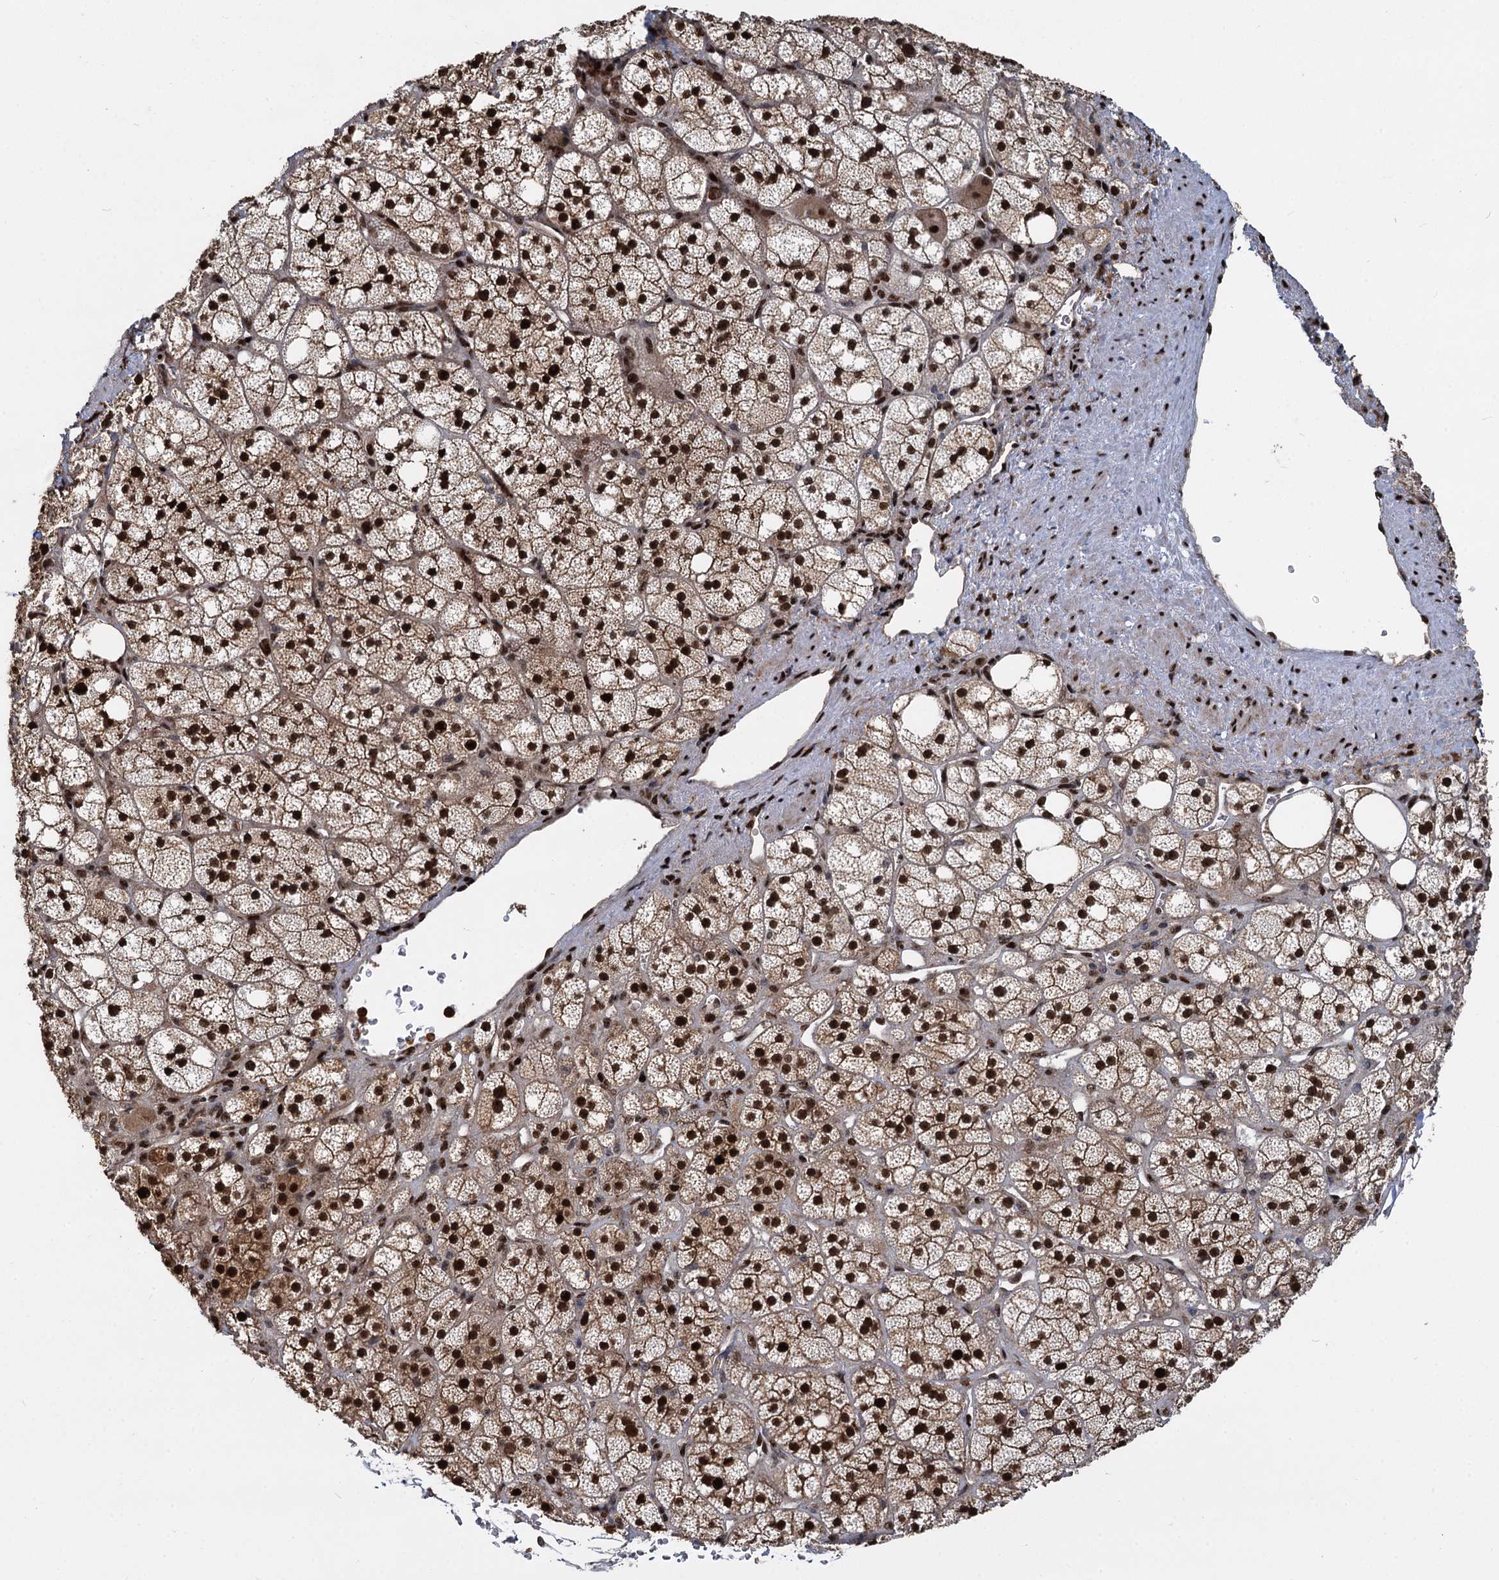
{"staining": {"intensity": "strong", "quantity": ">75%", "location": "cytoplasmic/membranous,nuclear"}, "tissue": "adrenal gland", "cell_type": "Glandular cells", "image_type": "normal", "snomed": [{"axis": "morphology", "description": "Normal tissue, NOS"}, {"axis": "topography", "description": "Adrenal gland"}], "caption": "Protein analysis of normal adrenal gland demonstrates strong cytoplasmic/membranous,nuclear positivity in approximately >75% of glandular cells.", "gene": "ANKRD49", "patient": {"sex": "male", "age": 61}}